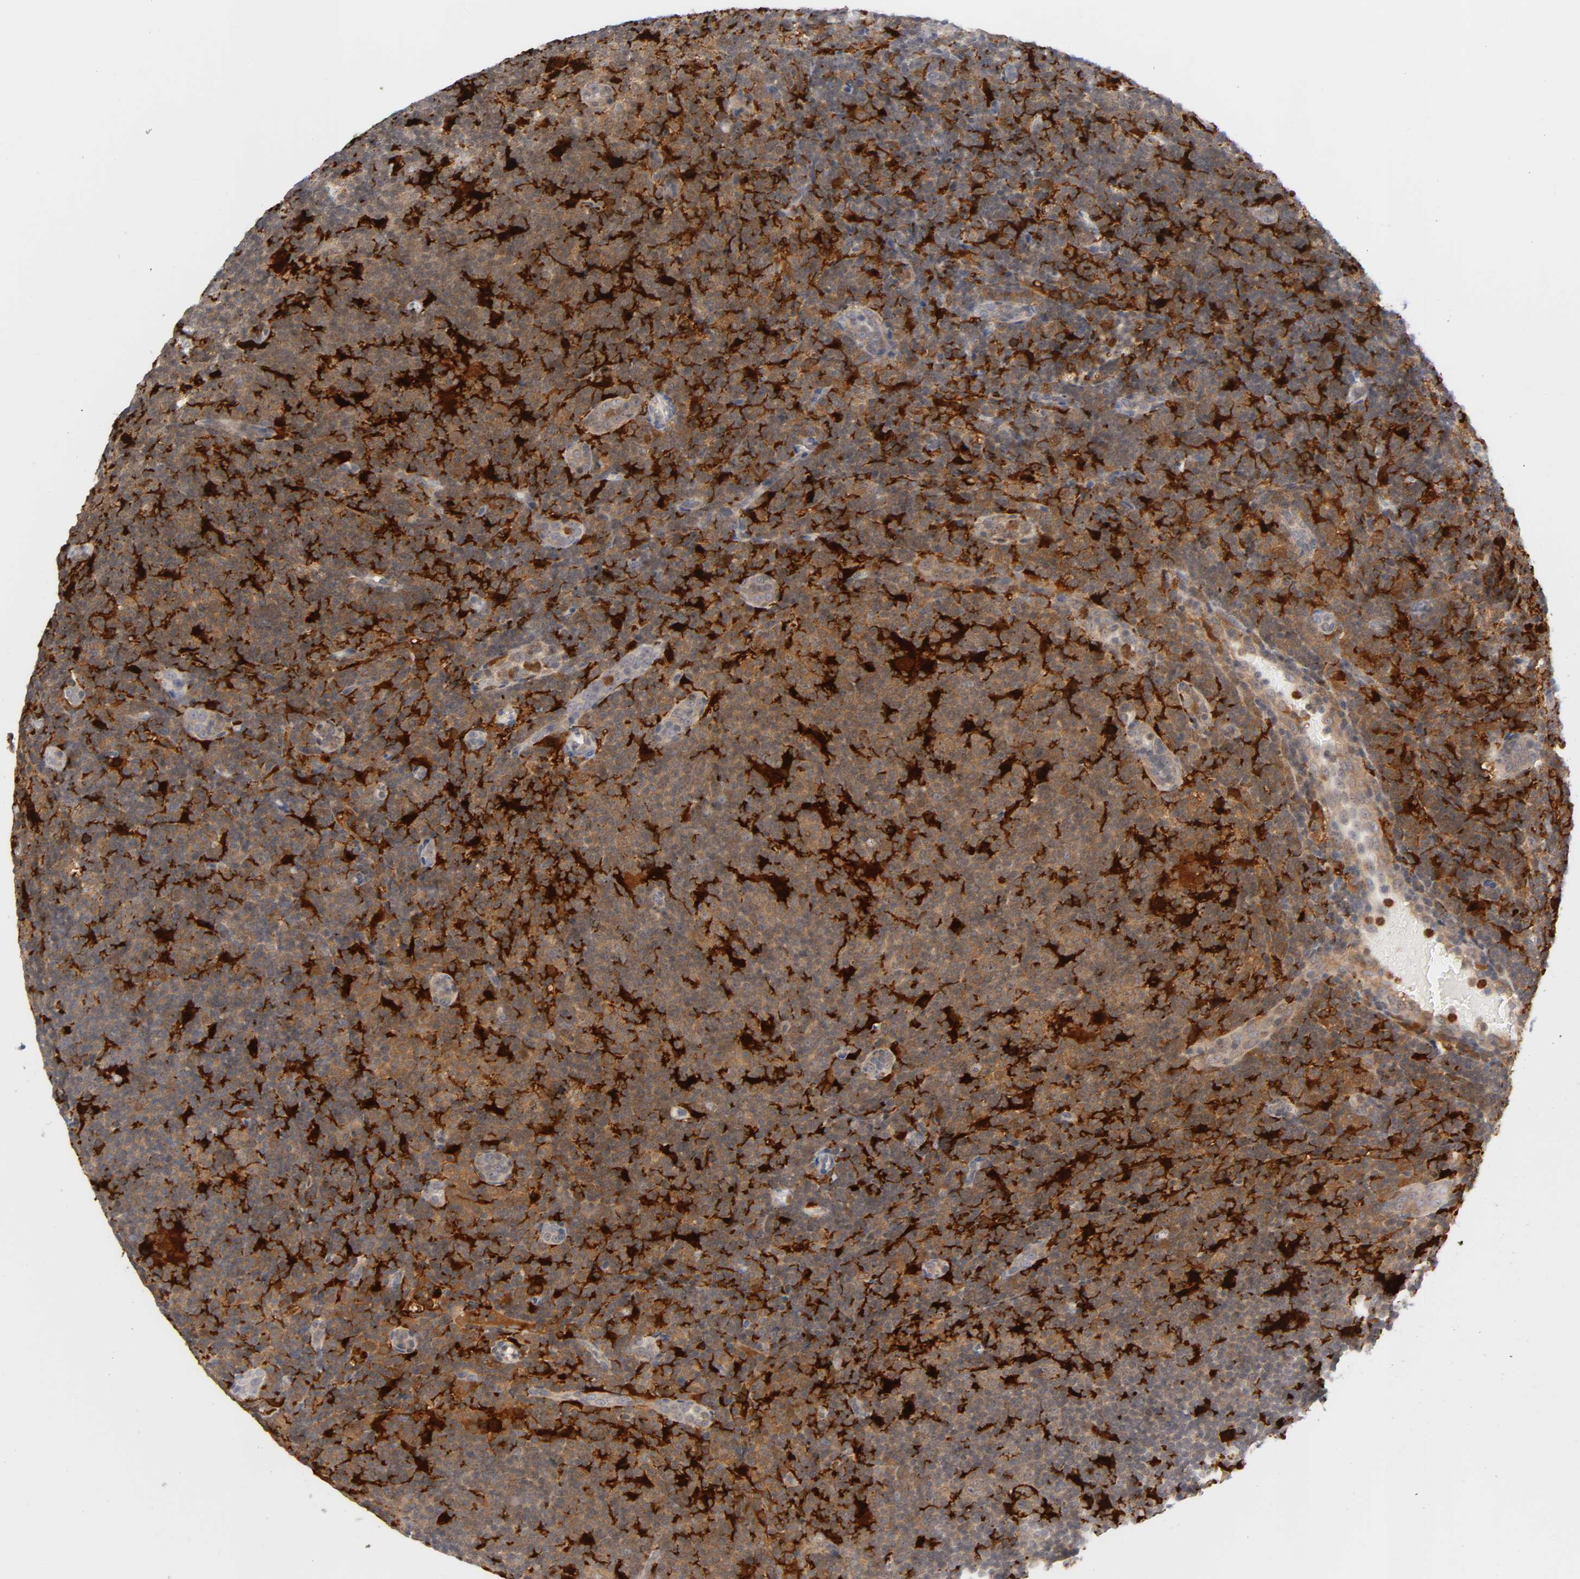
{"staining": {"intensity": "moderate", "quantity": ">75%", "location": "cytoplasmic/membranous"}, "tissue": "lymphoma", "cell_type": "Tumor cells", "image_type": "cancer", "snomed": [{"axis": "morphology", "description": "Hodgkin's disease, NOS"}, {"axis": "topography", "description": "Lymph node"}], "caption": "Immunohistochemical staining of lymphoma reveals medium levels of moderate cytoplasmic/membranous positivity in about >75% of tumor cells. Immunohistochemistry stains the protein in brown and the nuclei are stained blue.", "gene": "IL18", "patient": {"sex": "female", "age": 57}}